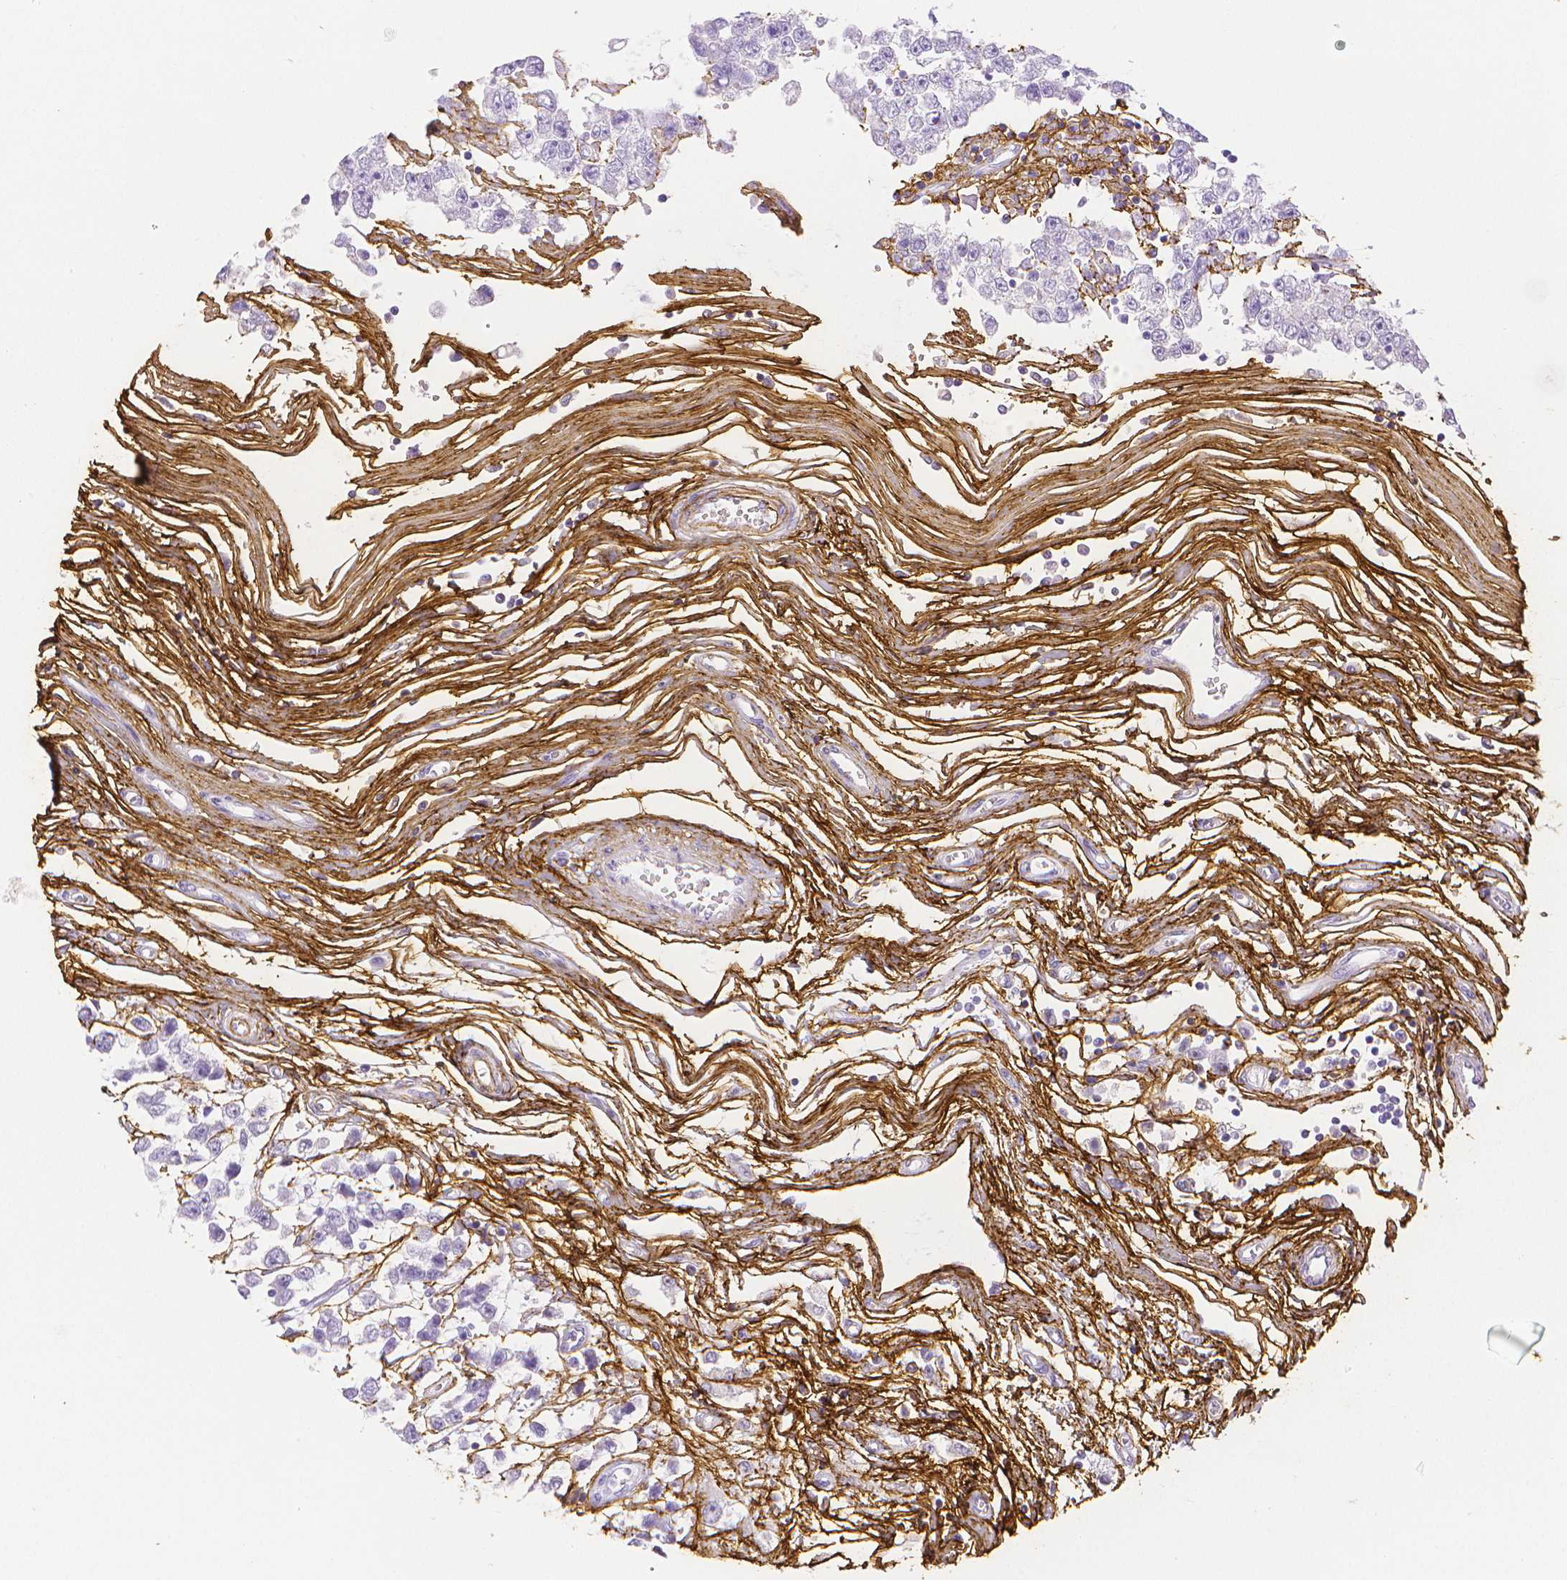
{"staining": {"intensity": "negative", "quantity": "none", "location": "none"}, "tissue": "testis cancer", "cell_type": "Tumor cells", "image_type": "cancer", "snomed": [{"axis": "morphology", "description": "Seminoma, NOS"}, {"axis": "topography", "description": "Testis"}], "caption": "Photomicrograph shows no significant protein expression in tumor cells of testis cancer.", "gene": "FBN1", "patient": {"sex": "male", "age": 34}}